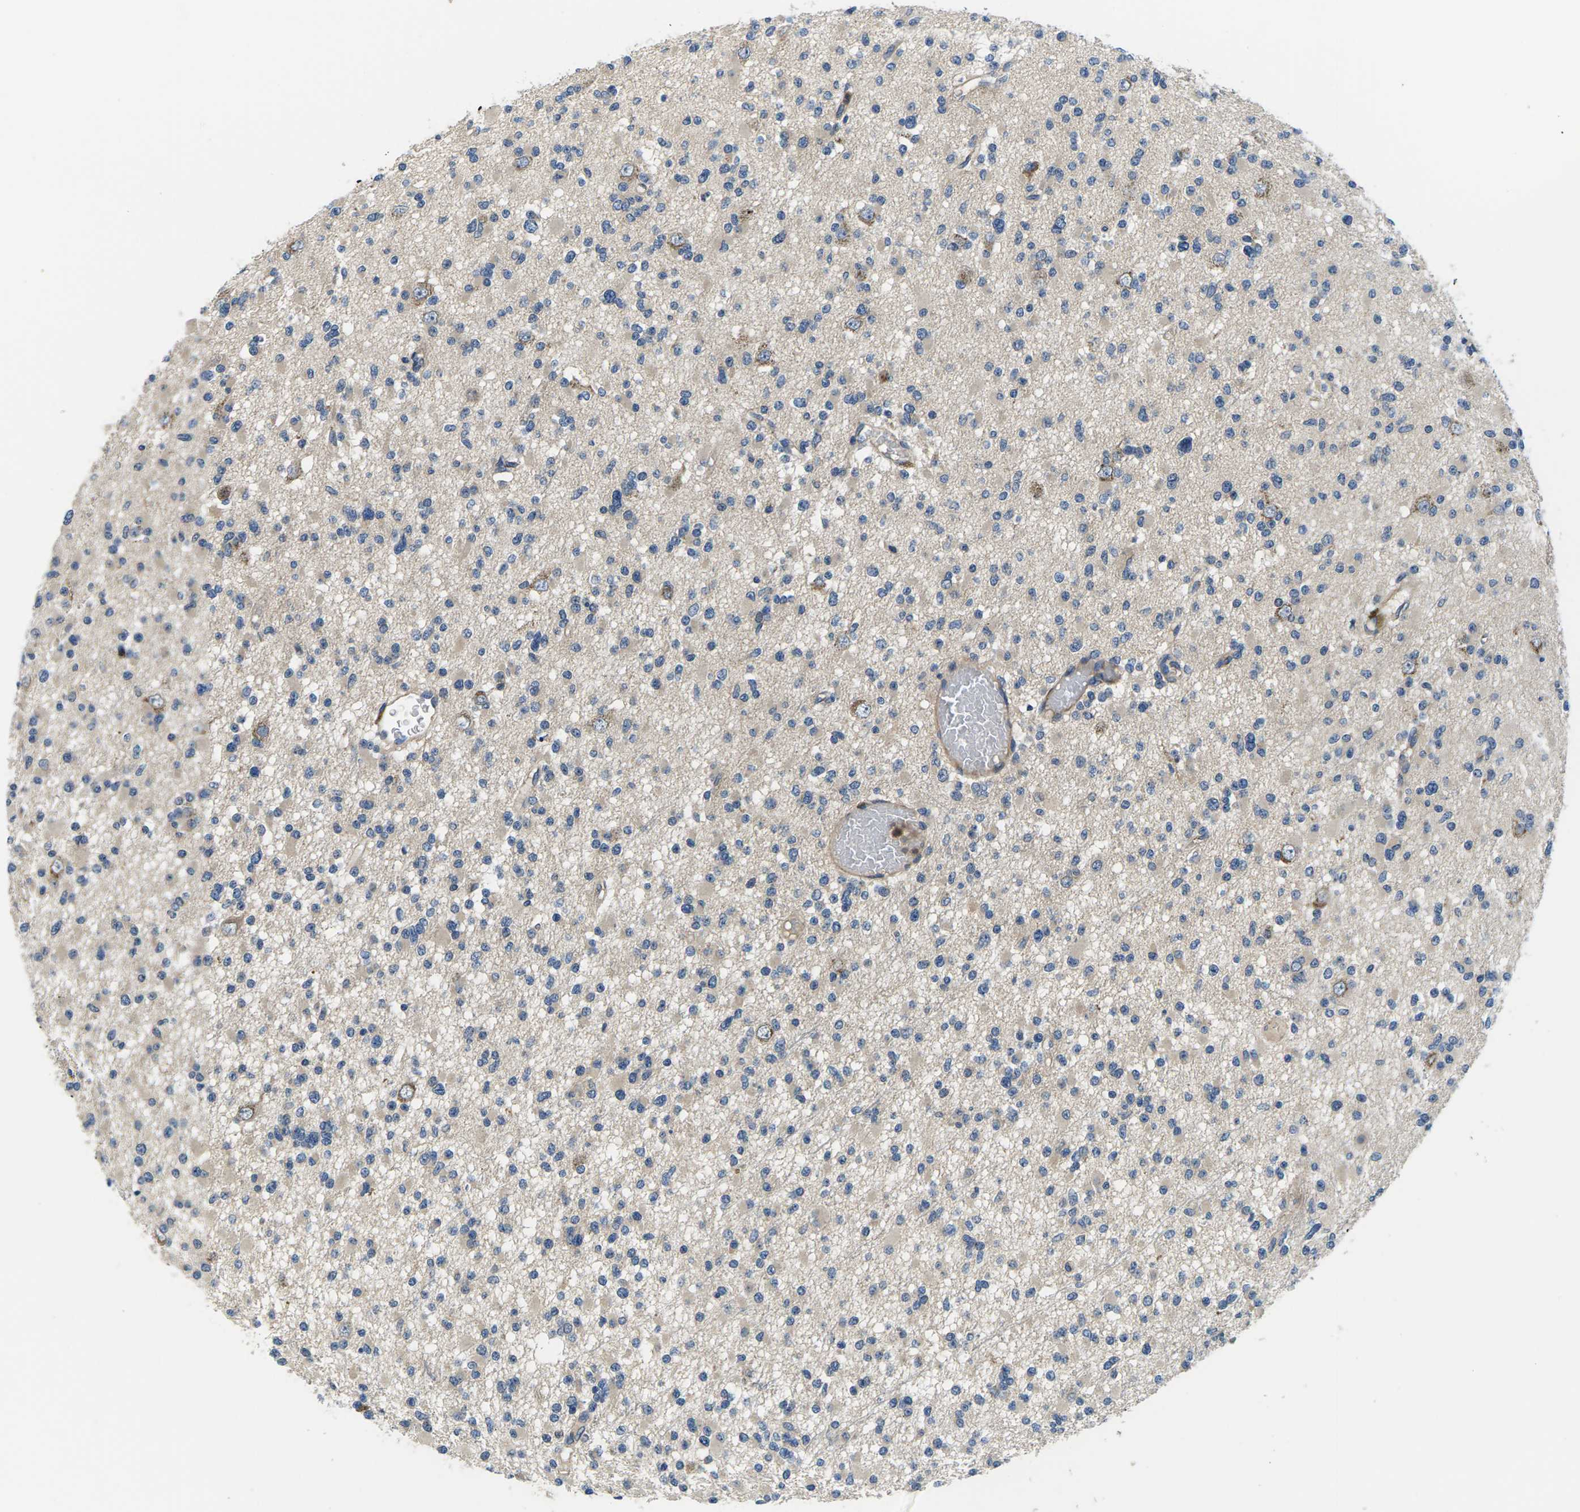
{"staining": {"intensity": "negative", "quantity": "none", "location": "none"}, "tissue": "glioma", "cell_type": "Tumor cells", "image_type": "cancer", "snomed": [{"axis": "morphology", "description": "Glioma, malignant, Low grade"}, {"axis": "topography", "description": "Brain"}], "caption": "This is an immunohistochemistry micrograph of glioma. There is no expression in tumor cells.", "gene": "PLCE1", "patient": {"sex": "female", "age": 22}}